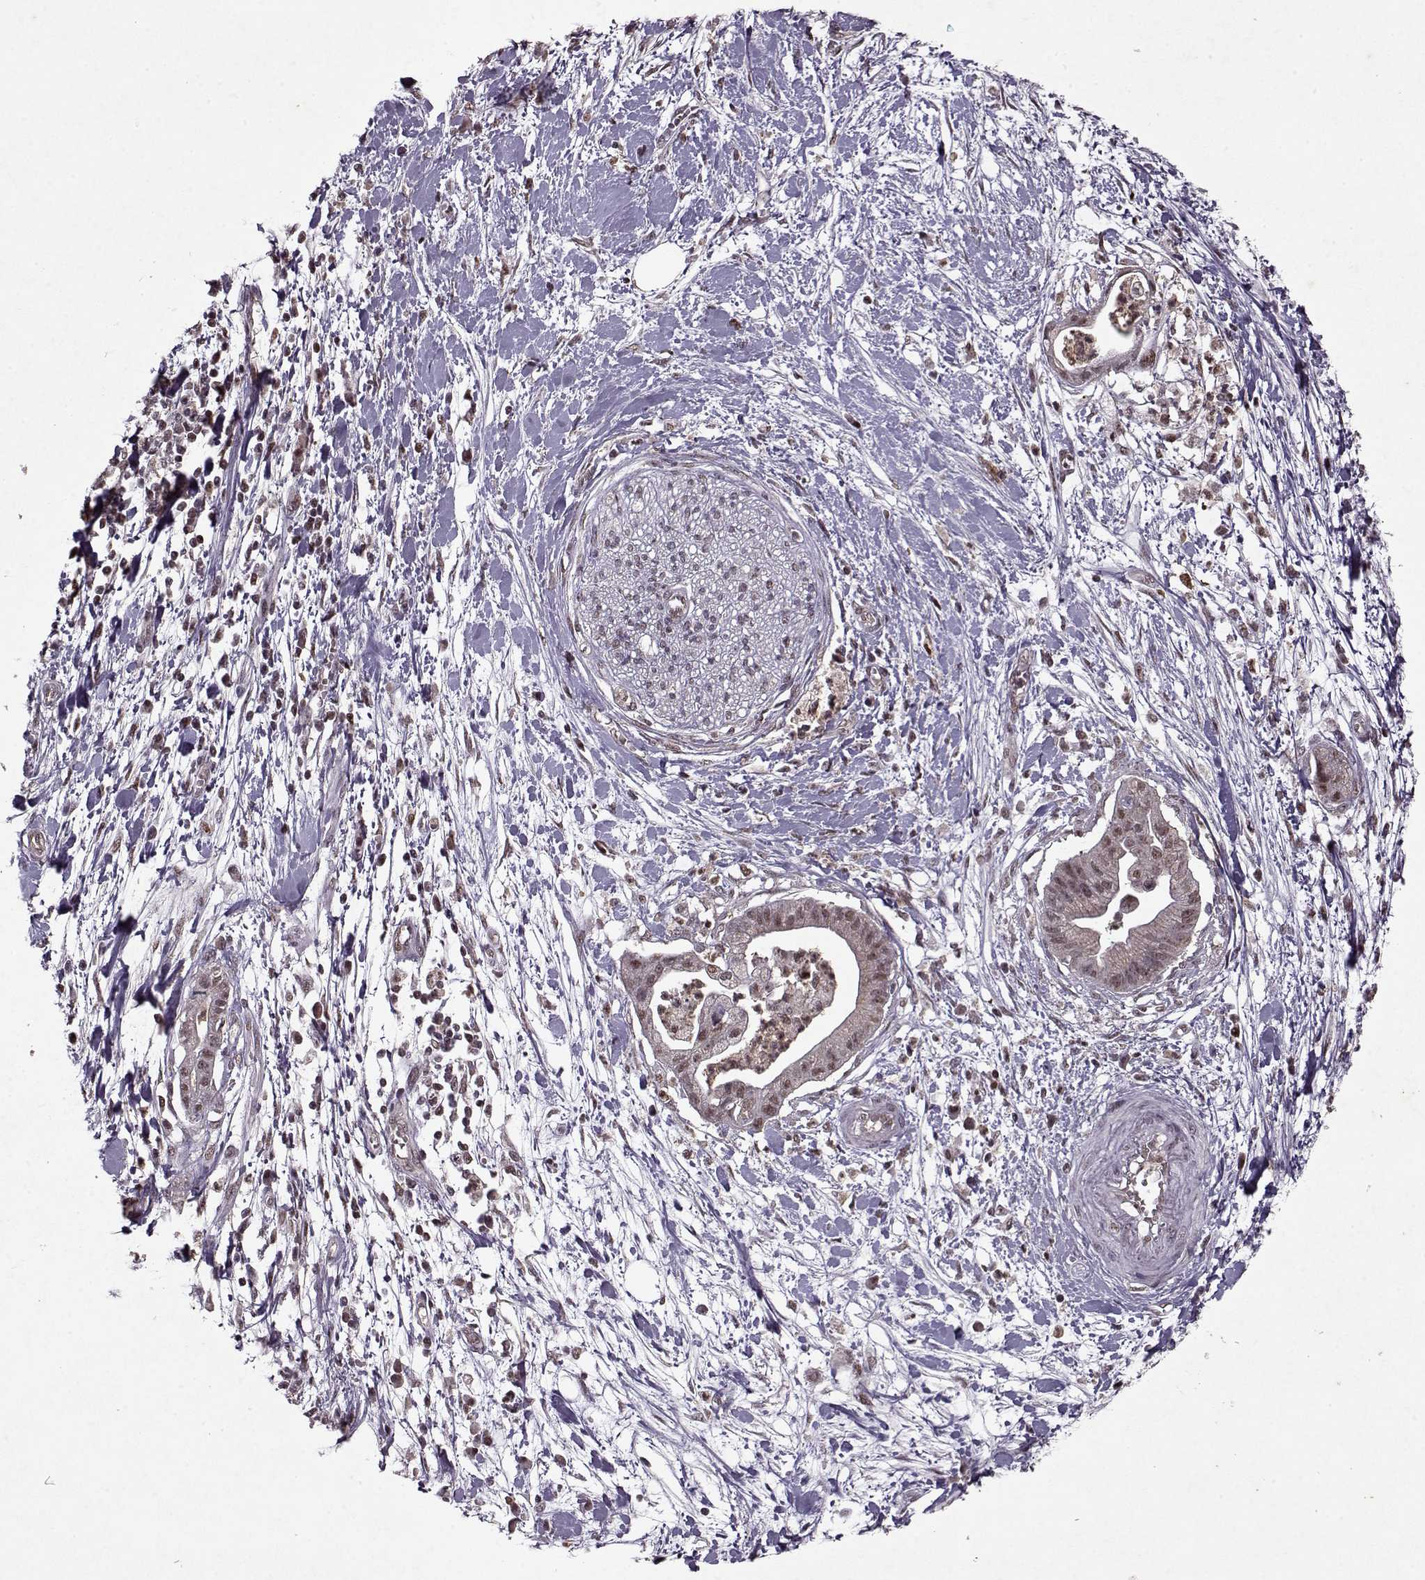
{"staining": {"intensity": "moderate", "quantity": ">75%", "location": "nuclear"}, "tissue": "pancreatic cancer", "cell_type": "Tumor cells", "image_type": "cancer", "snomed": [{"axis": "morphology", "description": "Normal tissue, NOS"}, {"axis": "morphology", "description": "Adenocarcinoma, NOS"}, {"axis": "topography", "description": "Lymph node"}, {"axis": "topography", "description": "Pancreas"}], "caption": "Protein staining reveals moderate nuclear staining in approximately >75% of tumor cells in pancreatic cancer. (DAB (3,3'-diaminobenzidine) IHC with brightfield microscopy, high magnification).", "gene": "PSMA7", "patient": {"sex": "female", "age": 58}}